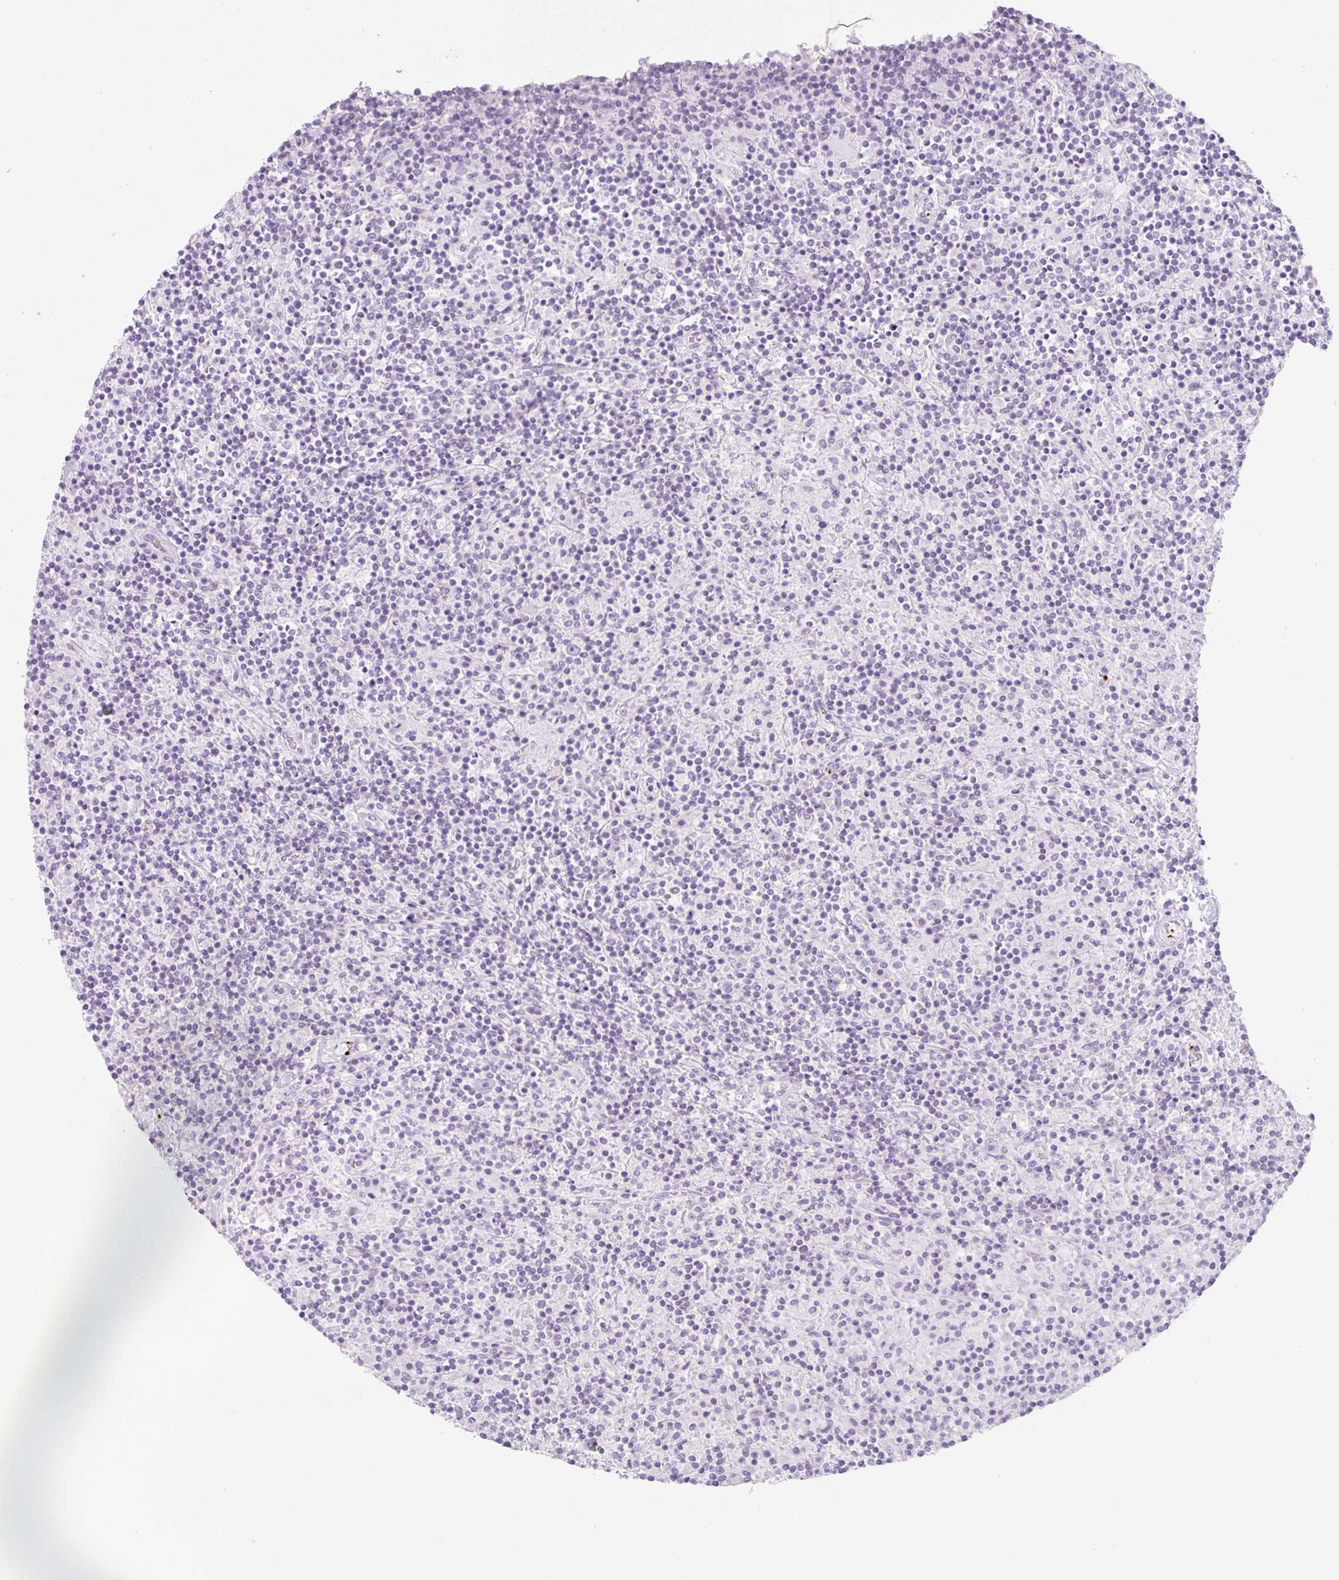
{"staining": {"intensity": "negative", "quantity": "none", "location": "none"}, "tissue": "lymphoma", "cell_type": "Tumor cells", "image_type": "cancer", "snomed": [{"axis": "morphology", "description": "Hodgkin's disease, NOS"}, {"axis": "topography", "description": "Lymph node"}], "caption": "Tumor cells show no significant protein staining in Hodgkin's disease.", "gene": "PF4V1", "patient": {"sex": "male", "age": 70}}